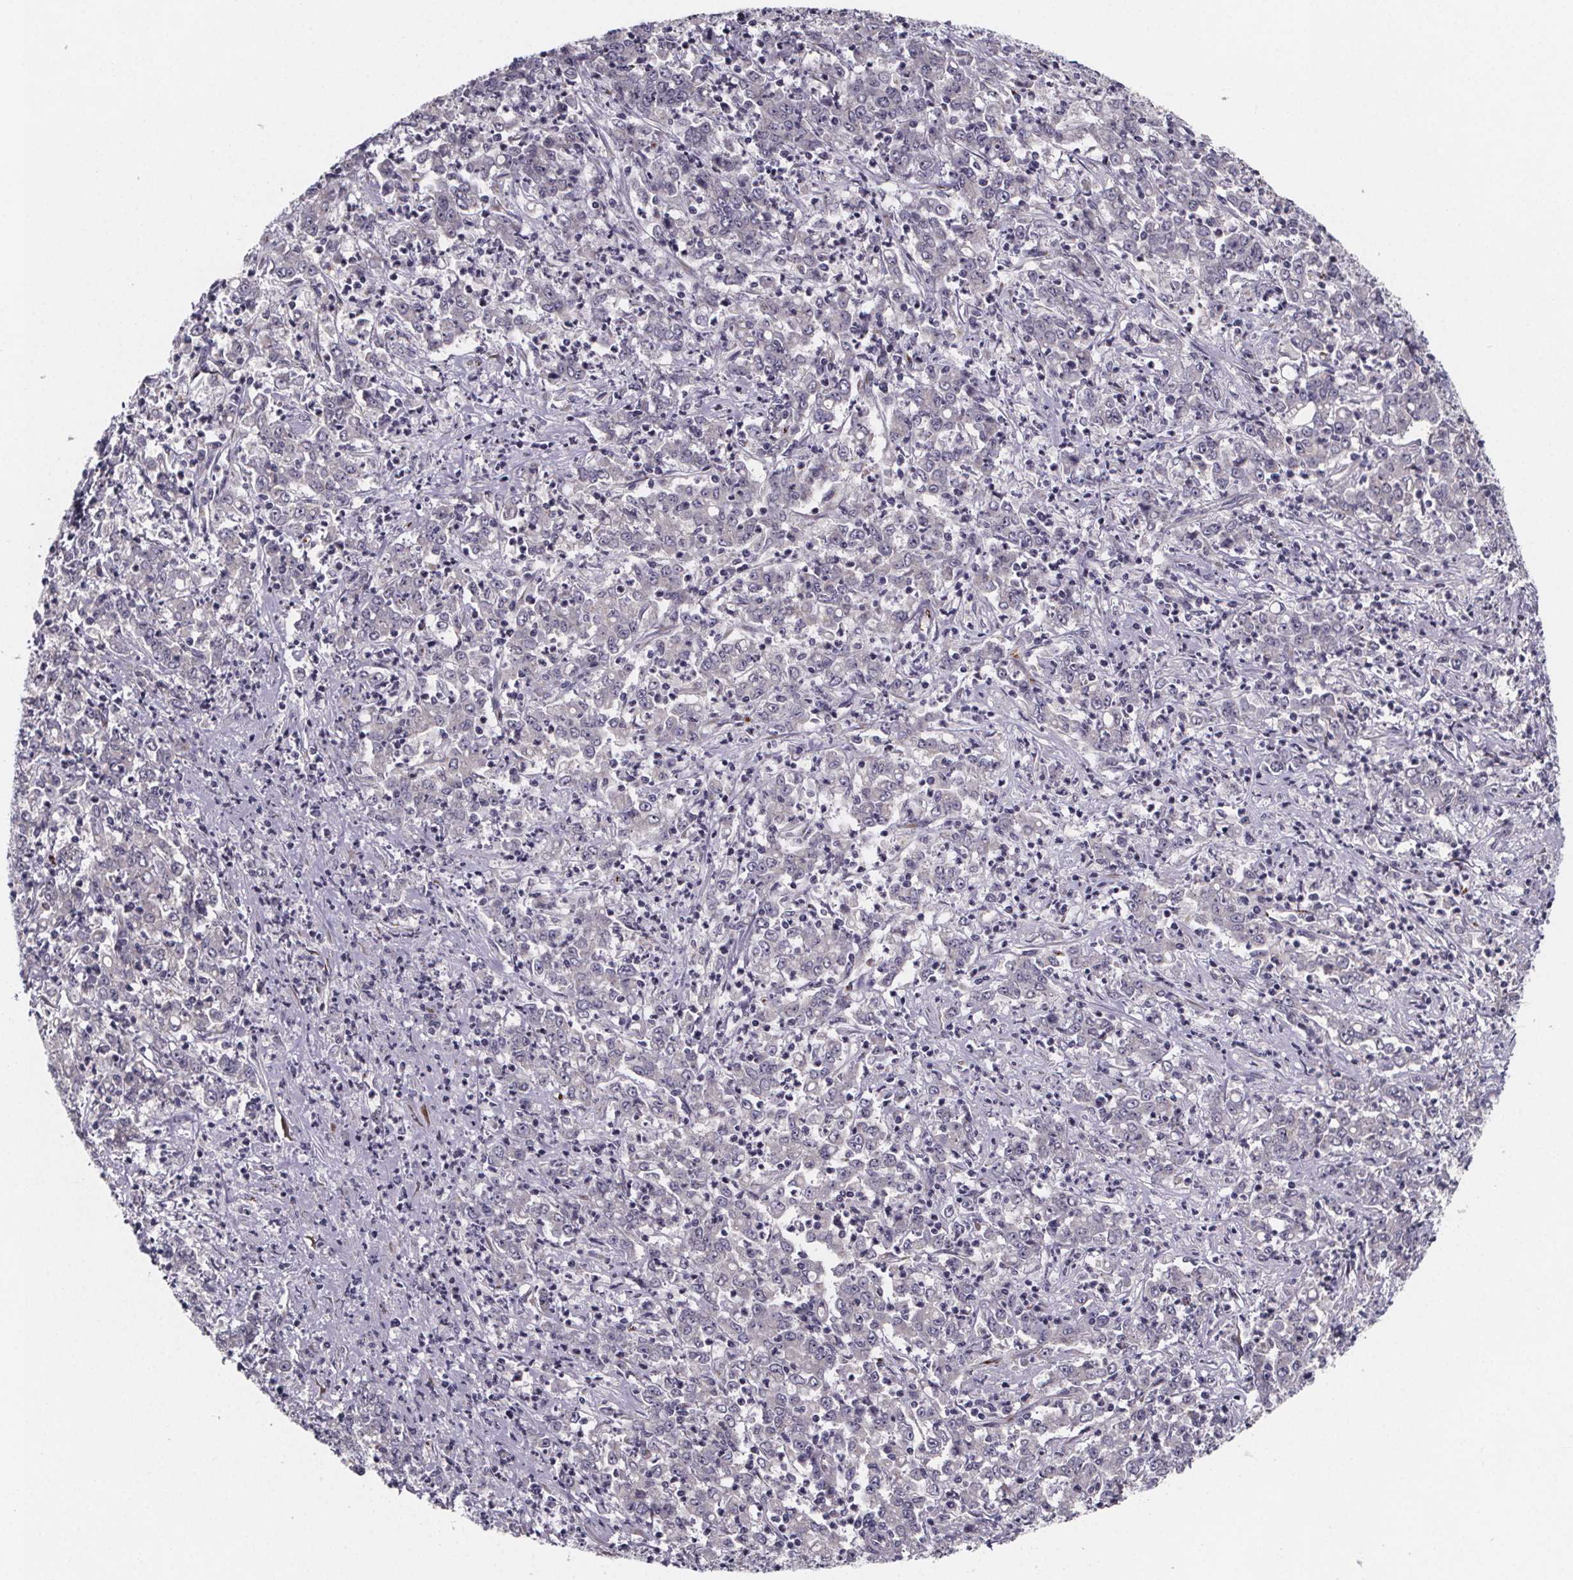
{"staining": {"intensity": "negative", "quantity": "none", "location": "none"}, "tissue": "stomach cancer", "cell_type": "Tumor cells", "image_type": "cancer", "snomed": [{"axis": "morphology", "description": "Adenocarcinoma, NOS"}, {"axis": "topography", "description": "Stomach, lower"}], "caption": "Adenocarcinoma (stomach) stained for a protein using immunohistochemistry exhibits no positivity tumor cells.", "gene": "NDST1", "patient": {"sex": "female", "age": 71}}